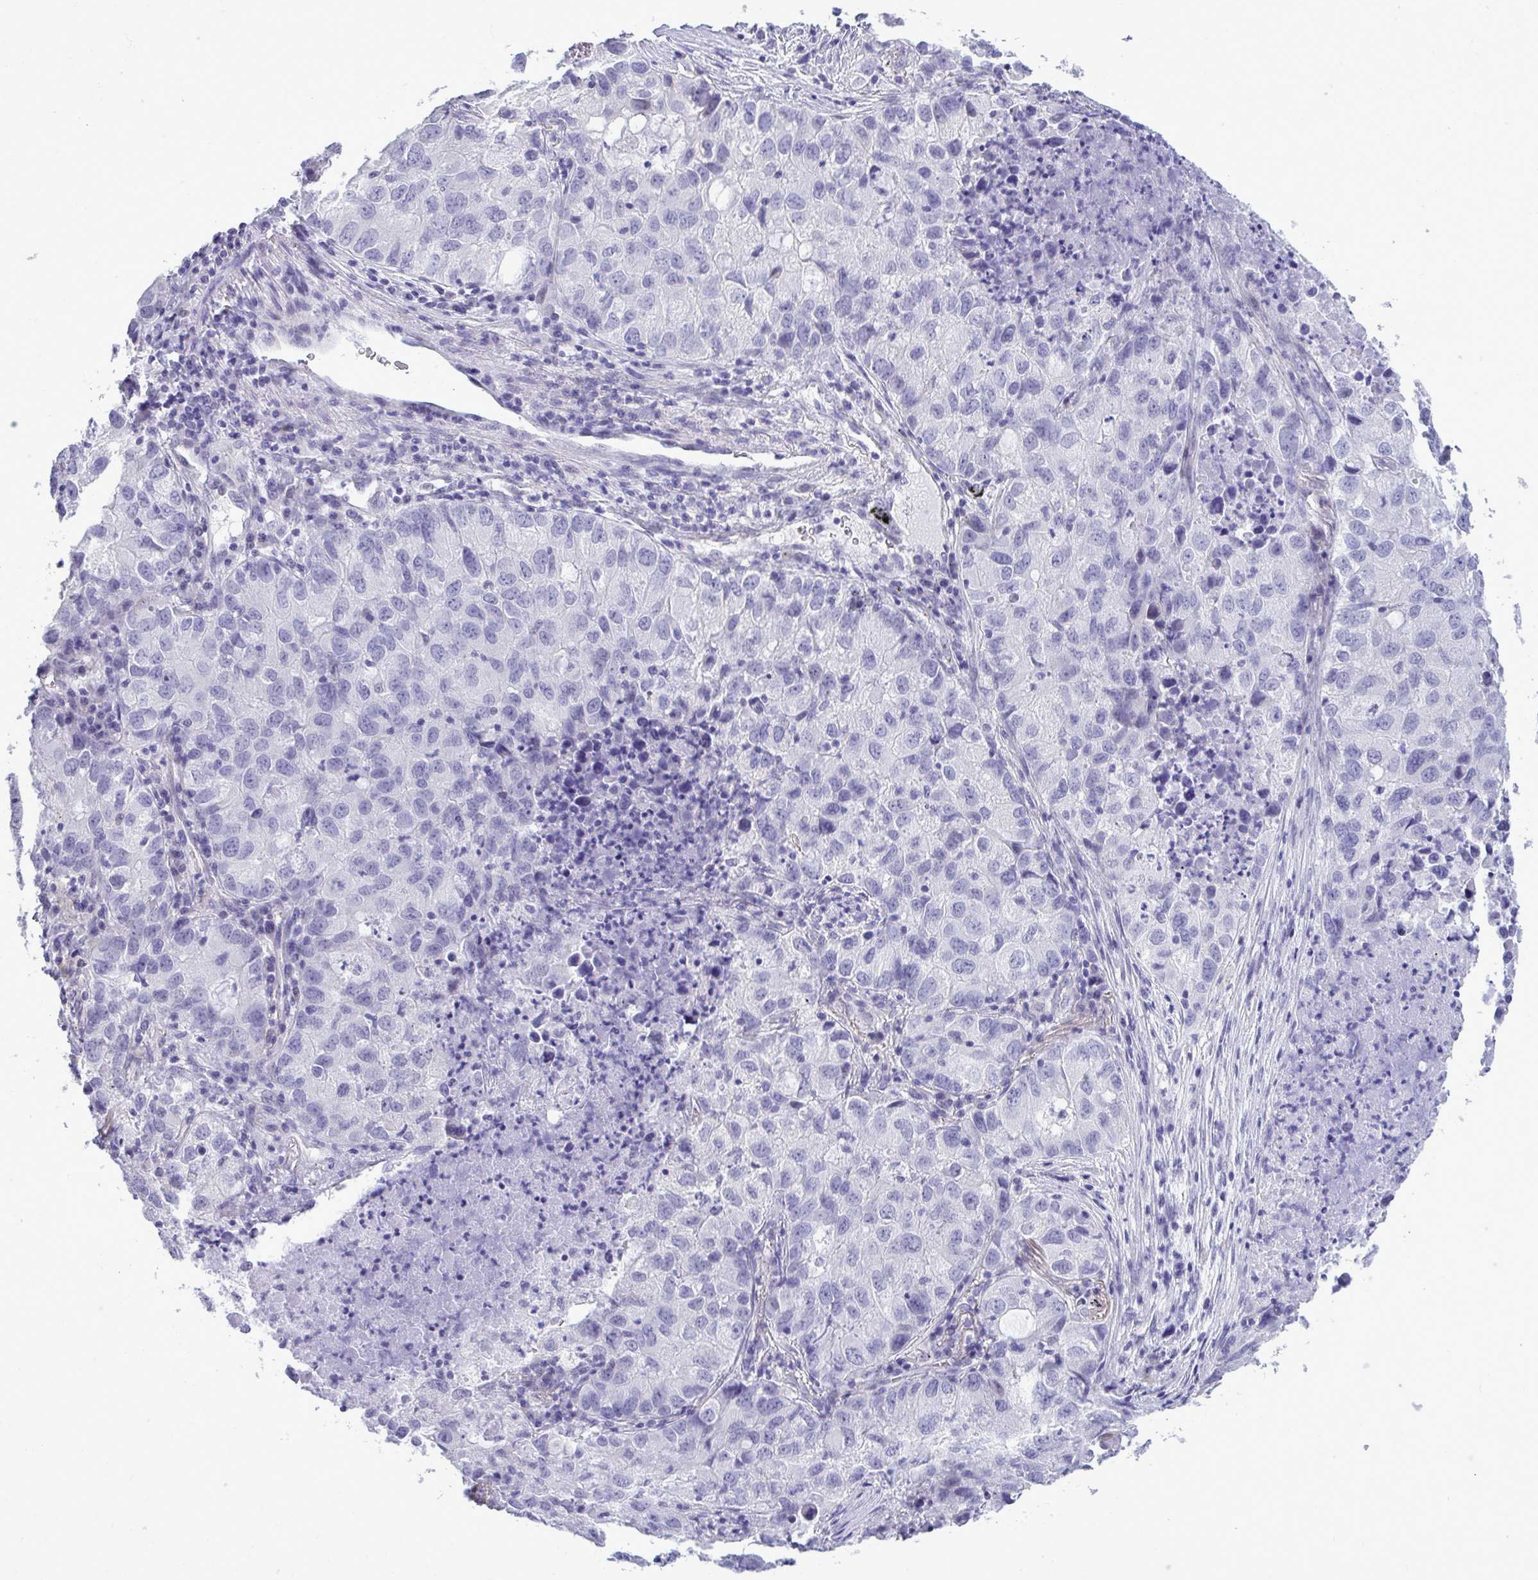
{"staining": {"intensity": "negative", "quantity": "none", "location": "none"}, "tissue": "lung cancer", "cell_type": "Tumor cells", "image_type": "cancer", "snomed": [{"axis": "morphology", "description": "Normal morphology"}, {"axis": "morphology", "description": "Adenocarcinoma, NOS"}, {"axis": "topography", "description": "Lymph node"}, {"axis": "topography", "description": "Lung"}], "caption": "A high-resolution micrograph shows immunohistochemistry (IHC) staining of lung cancer (adenocarcinoma), which displays no significant expression in tumor cells. (DAB (3,3'-diaminobenzidine) immunohistochemistry (IHC) visualized using brightfield microscopy, high magnification).", "gene": "PRM2", "patient": {"sex": "female", "age": 51}}